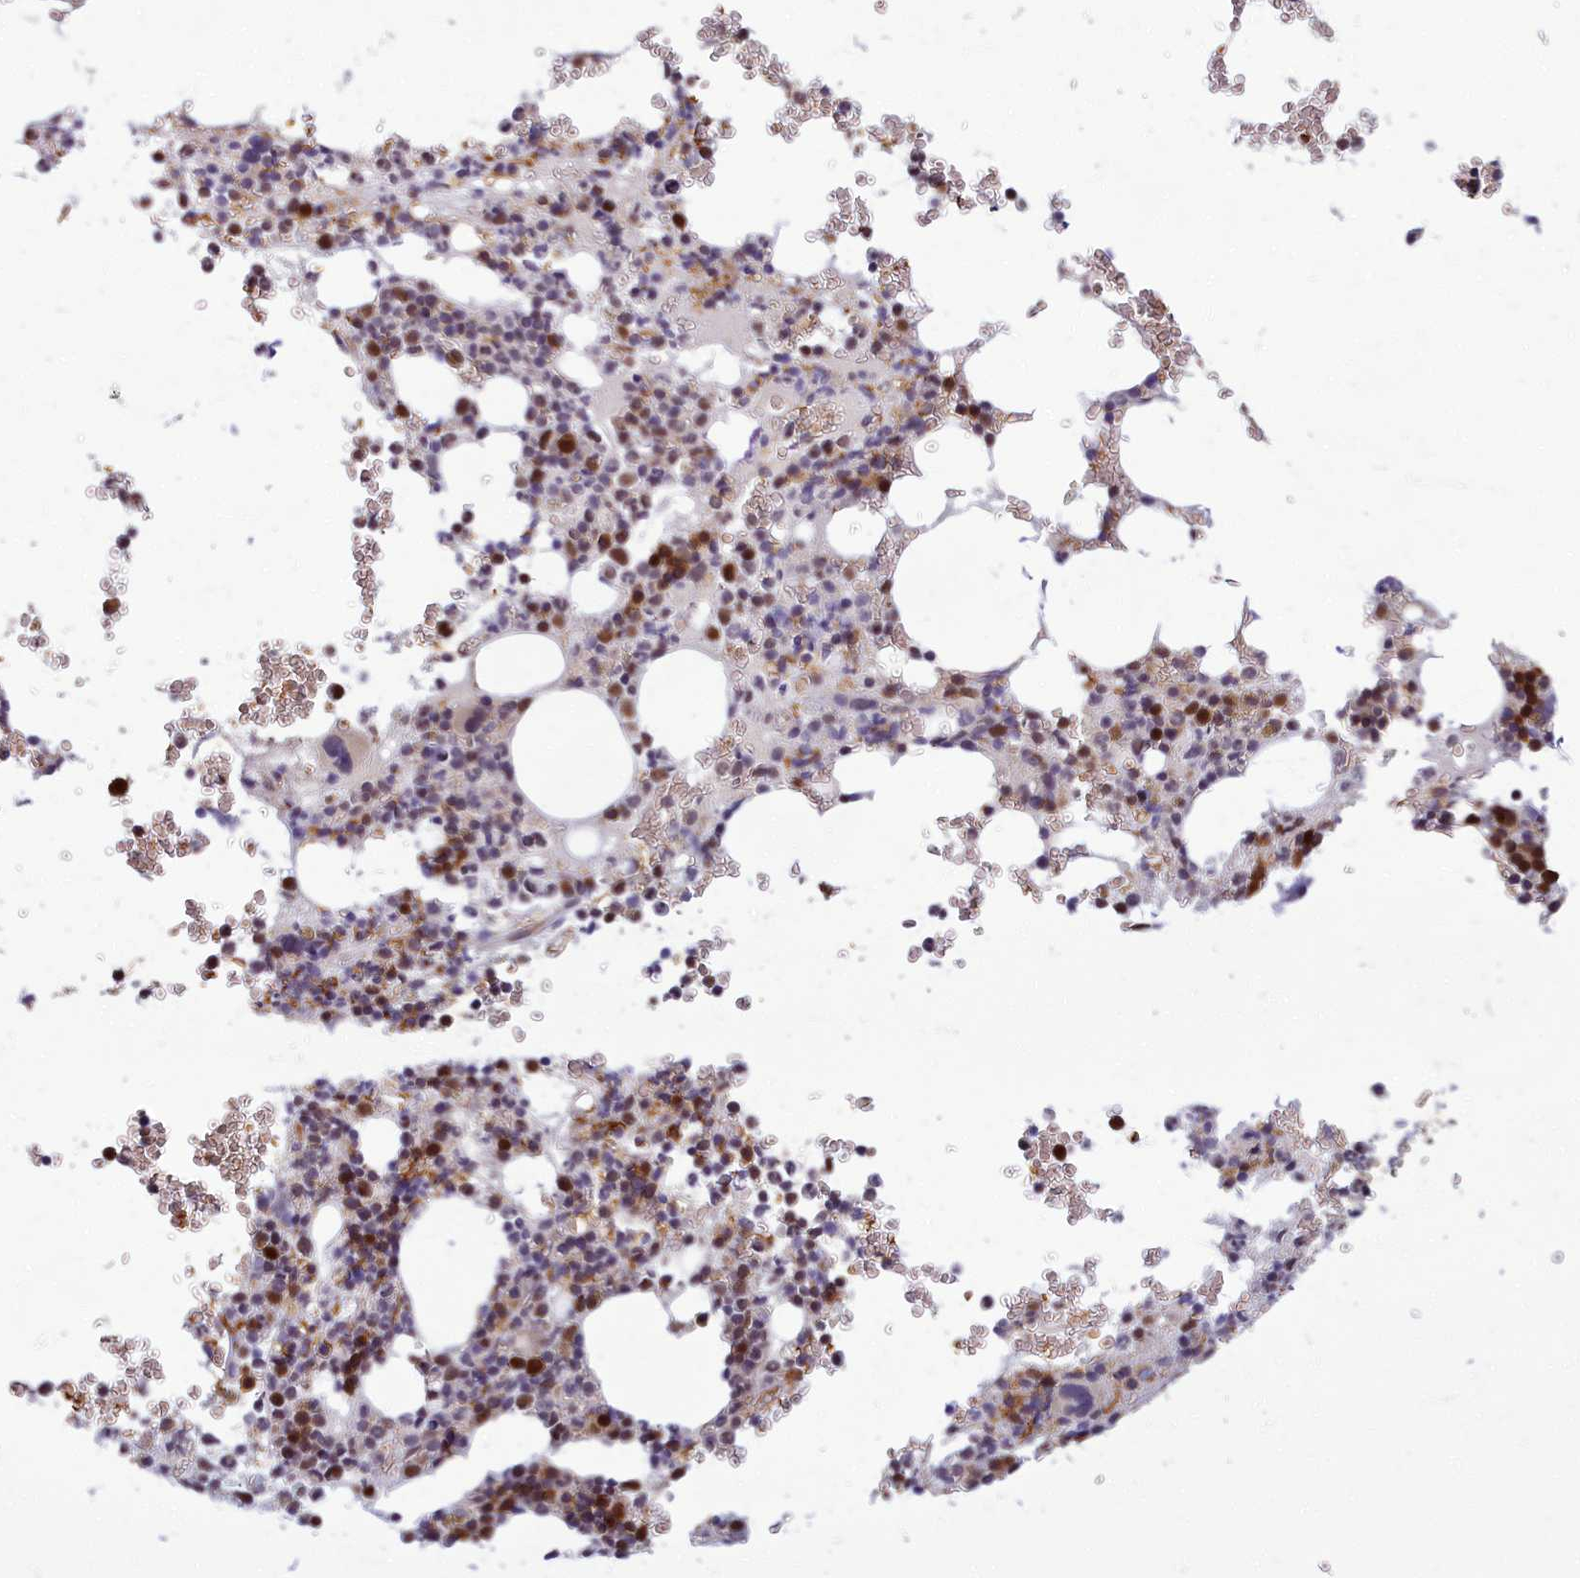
{"staining": {"intensity": "strong", "quantity": "25%-75%", "location": "nuclear"}, "tissue": "bone marrow", "cell_type": "Hematopoietic cells", "image_type": "normal", "snomed": [{"axis": "morphology", "description": "Normal tissue, NOS"}, {"axis": "topography", "description": "Bone marrow"}], "caption": "Immunohistochemistry (IHC) of unremarkable bone marrow reveals high levels of strong nuclear expression in about 25%-75% of hematopoietic cells.", "gene": "EARS2", "patient": {"sex": "male", "age": 58}}